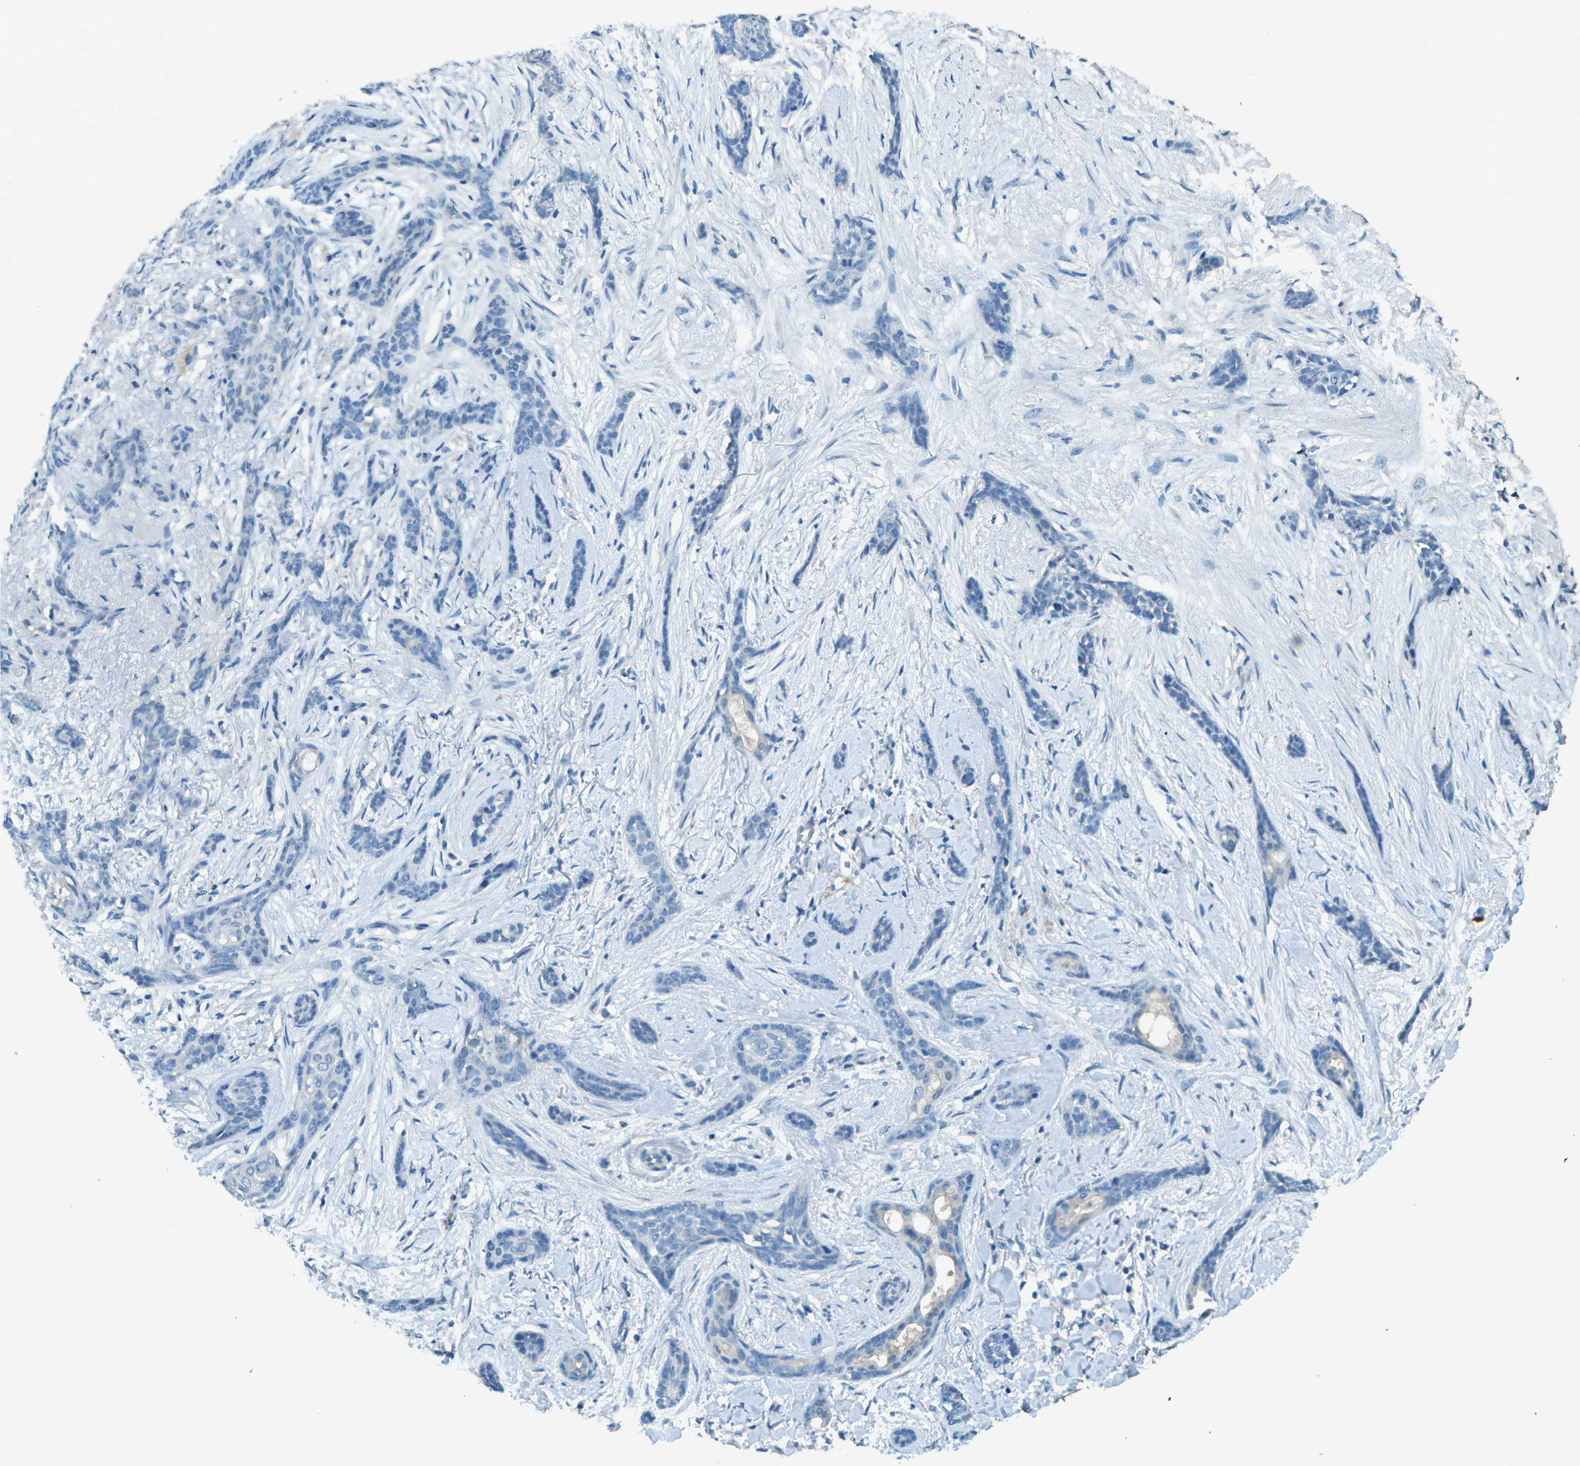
{"staining": {"intensity": "negative", "quantity": "none", "location": "none"}, "tissue": "skin cancer", "cell_type": "Tumor cells", "image_type": "cancer", "snomed": [{"axis": "morphology", "description": "Basal cell carcinoma"}, {"axis": "morphology", "description": "Adnexal tumor, benign"}, {"axis": "topography", "description": "Skin"}], "caption": "Tumor cells show no significant staining in skin cancer (basal cell carcinoma). (DAB (3,3'-diaminobenzidine) immunohistochemistry (IHC) visualized using brightfield microscopy, high magnification).", "gene": "LGI2", "patient": {"sex": "female", "age": 42}}